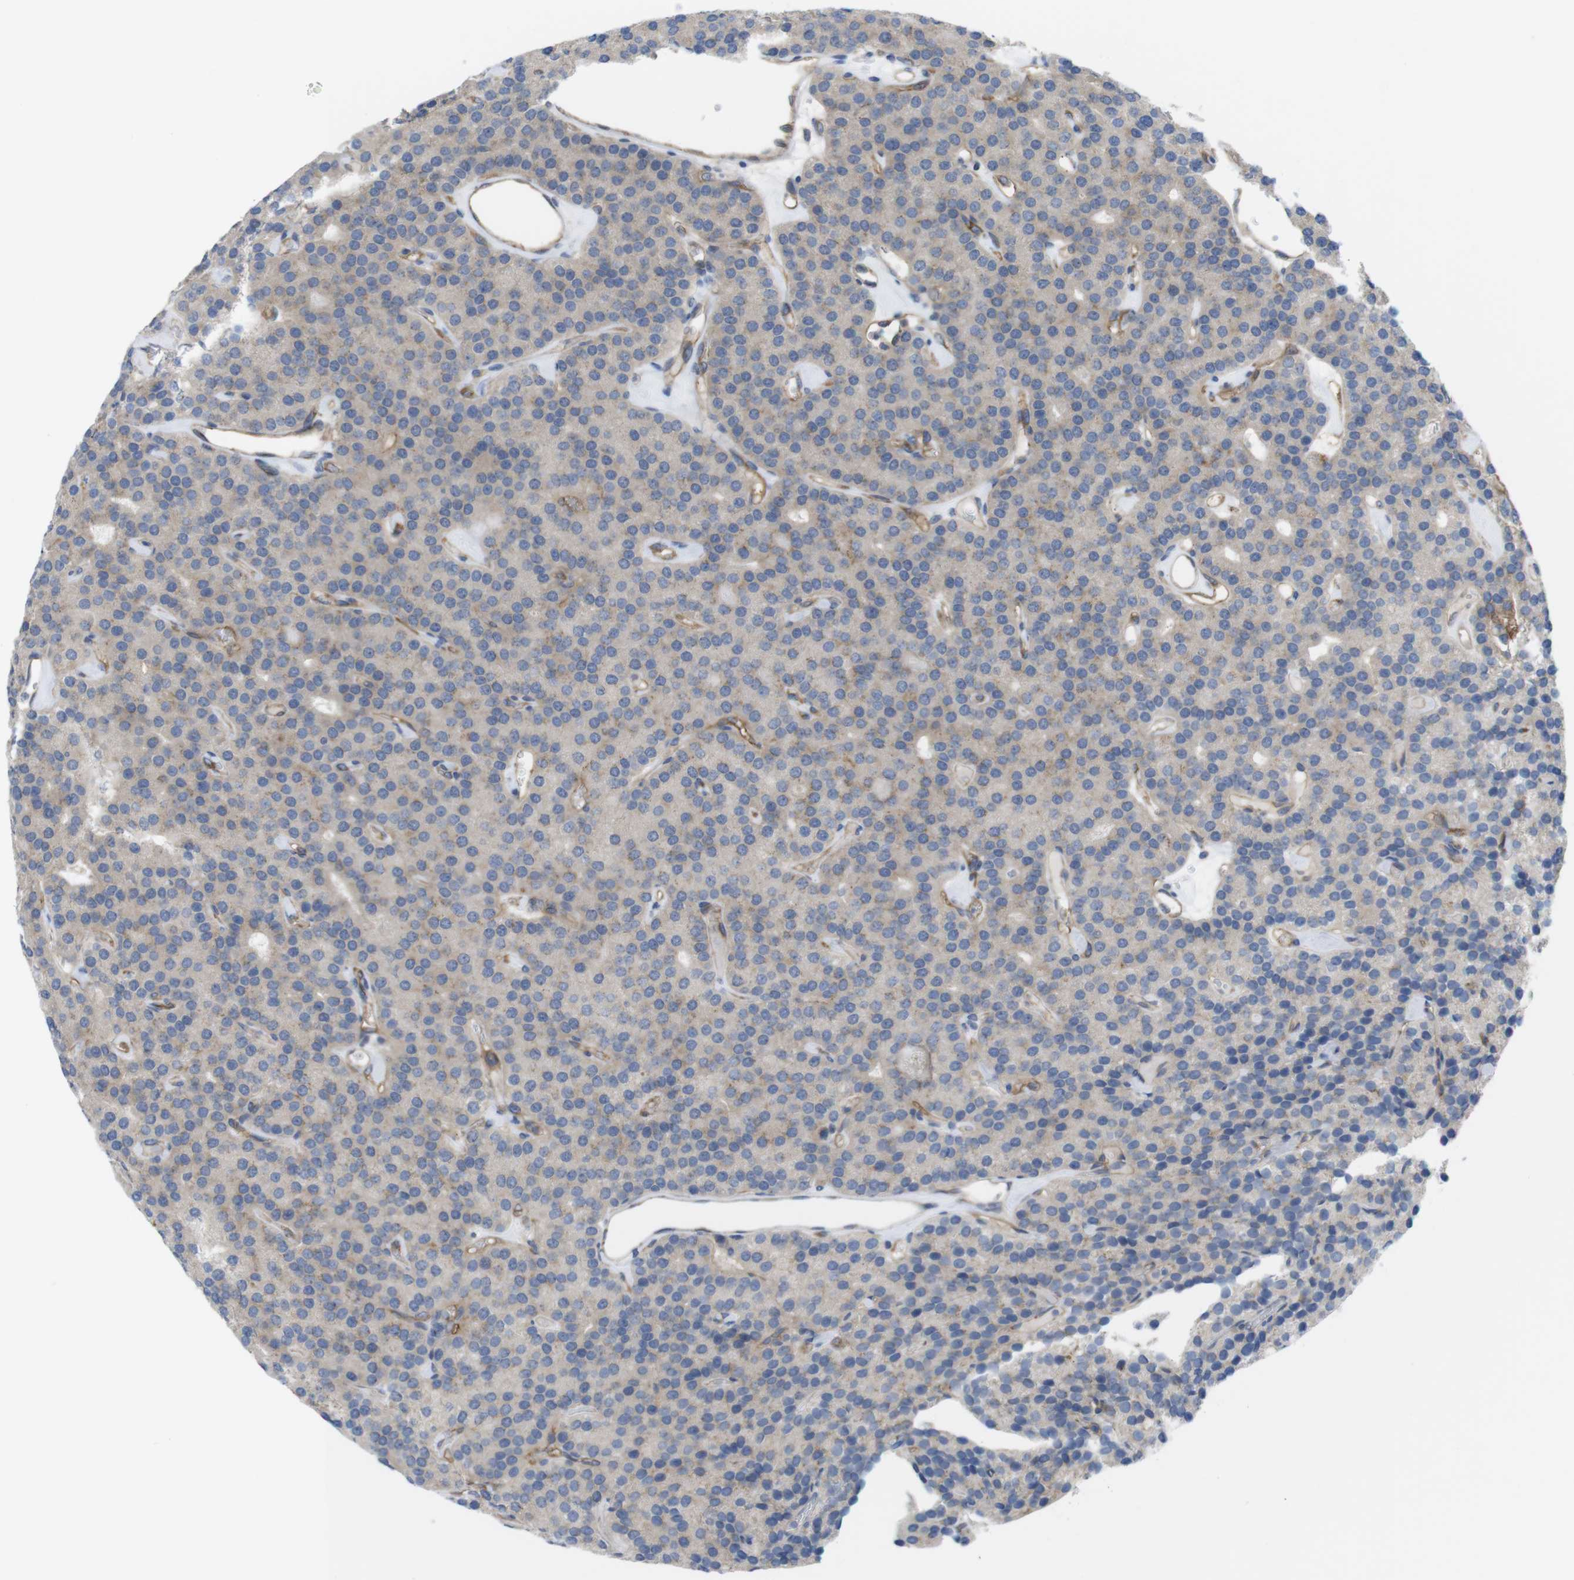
{"staining": {"intensity": "weak", "quantity": "25%-75%", "location": "cytoplasmic/membranous"}, "tissue": "parathyroid gland", "cell_type": "Glandular cells", "image_type": "normal", "snomed": [{"axis": "morphology", "description": "Normal tissue, NOS"}, {"axis": "morphology", "description": "Adenoma, NOS"}, {"axis": "topography", "description": "Parathyroid gland"}], "caption": "Approximately 25%-75% of glandular cells in benign parathyroid gland show weak cytoplasmic/membranous protein staining as visualized by brown immunohistochemical staining.", "gene": "CCR6", "patient": {"sex": "female", "age": 86}}